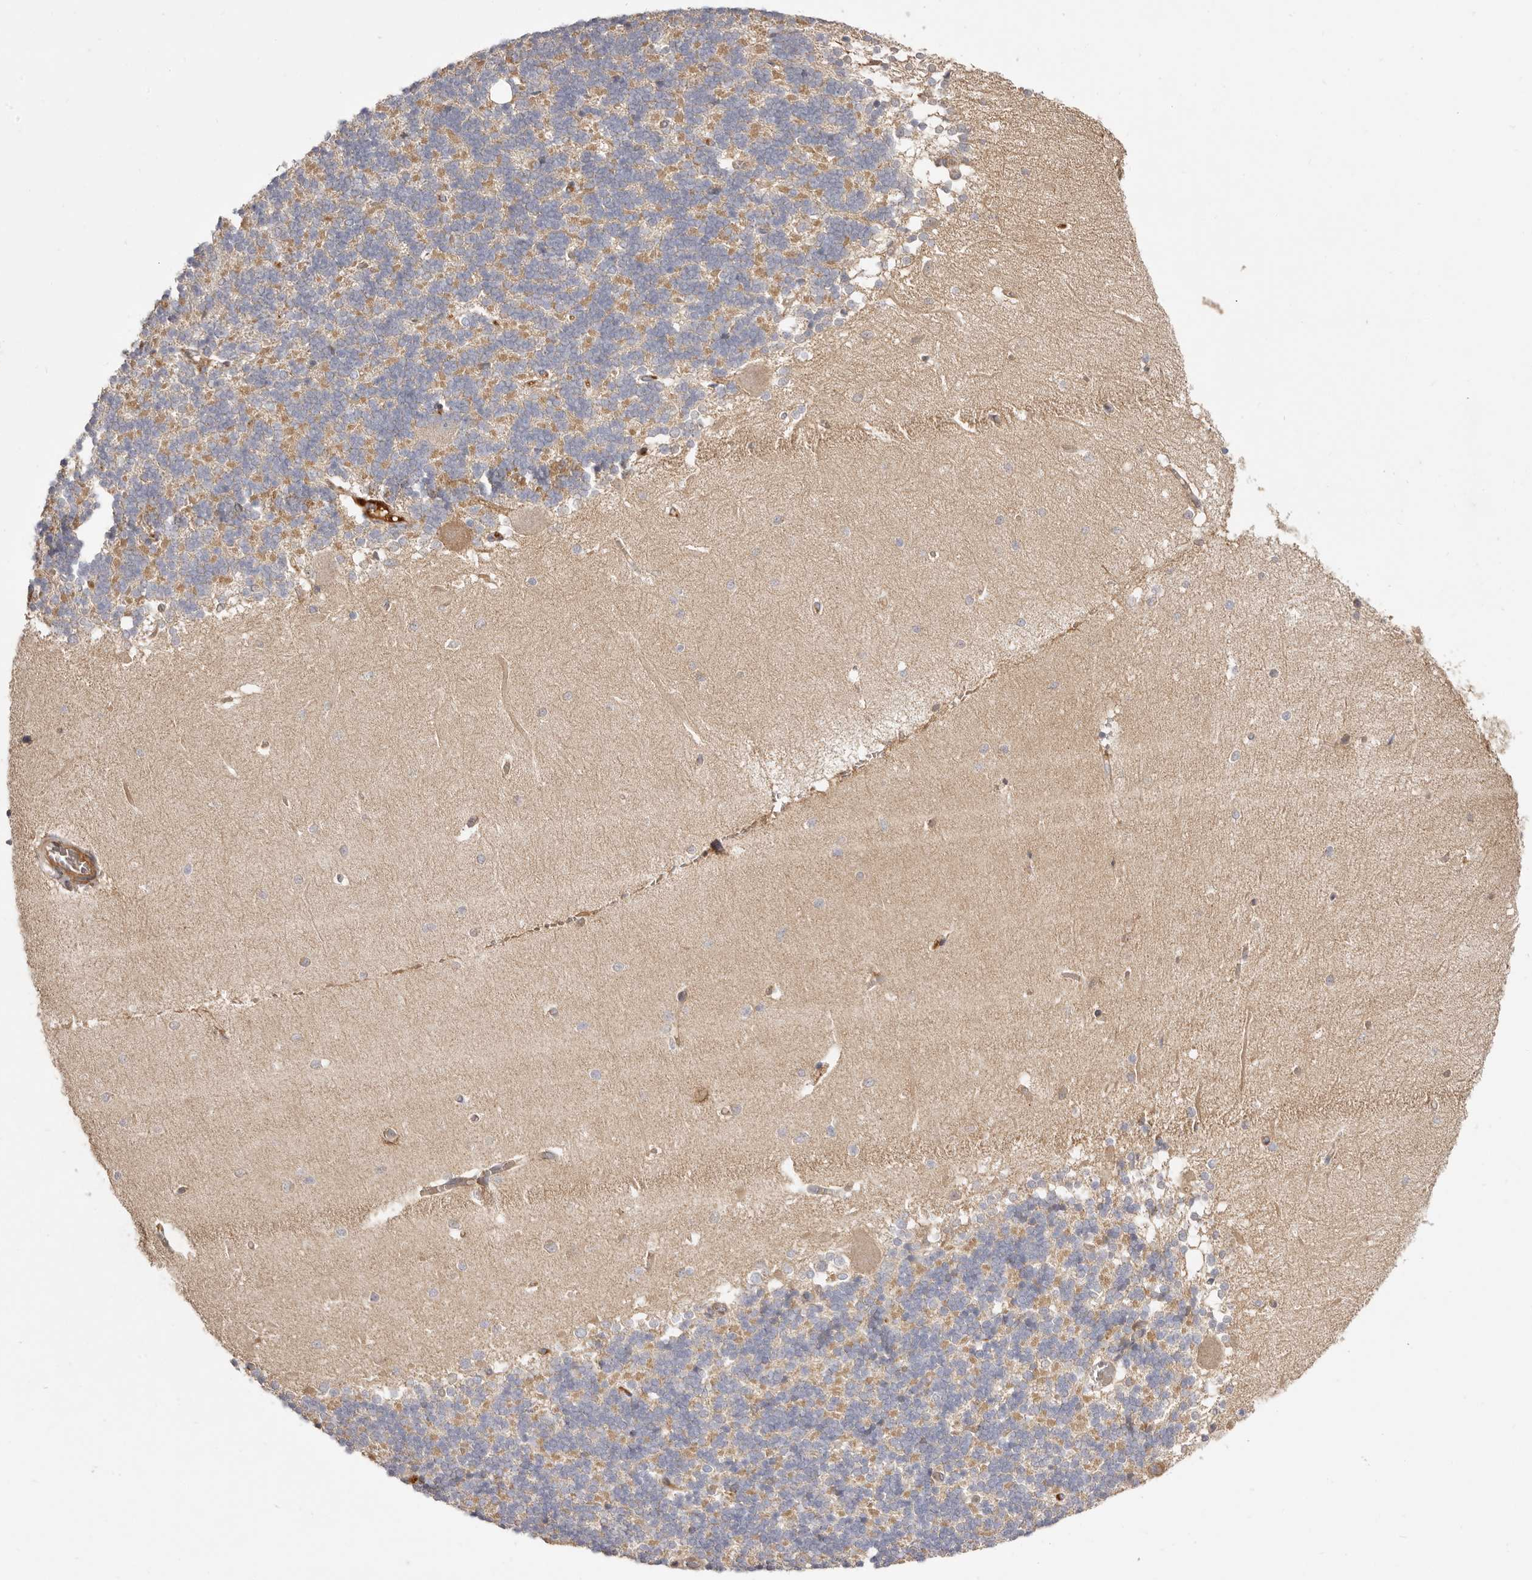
{"staining": {"intensity": "negative", "quantity": "none", "location": "none"}, "tissue": "cerebellum", "cell_type": "Cells in granular layer", "image_type": "normal", "snomed": [{"axis": "morphology", "description": "Normal tissue, NOS"}, {"axis": "topography", "description": "Cerebellum"}], "caption": "Immunohistochemistry (IHC) micrograph of normal cerebellum: cerebellum stained with DAB (3,3'-diaminobenzidine) demonstrates no significant protein positivity in cells in granular layer.", "gene": "ADAMTS9", "patient": {"sex": "male", "age": 37}}